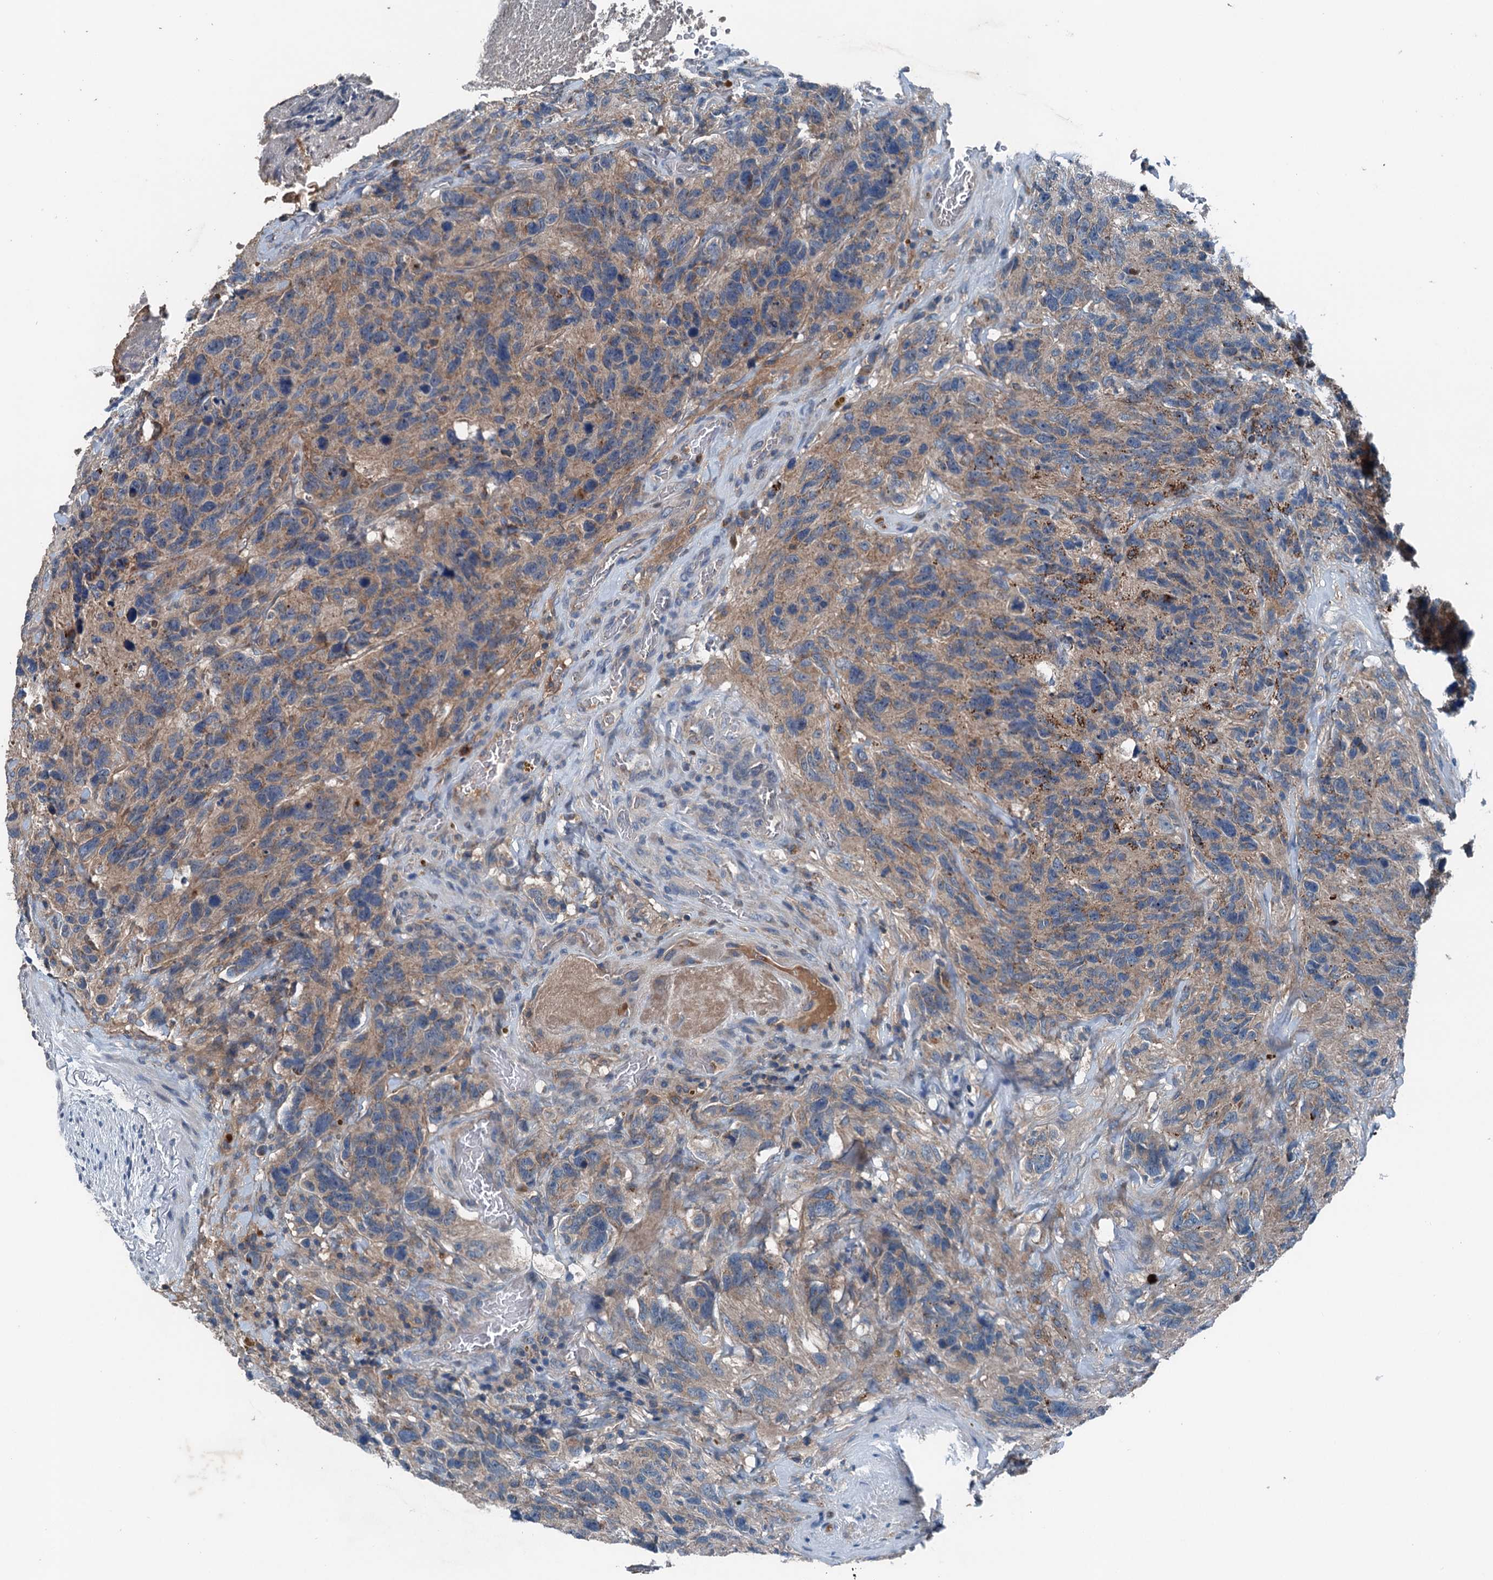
{"staining": {"intensity": "weak", "quantity": "25%-75%", "location": "cytoplasmic/membranous"}, "tissue": "glioma", "cell_type": "Tumor cells", "image_type": "cancer", "snomed": [{"axis": "morphology", "description": "Glioma, malignant, High grade"}, {"axis": "topography", "description": "Brain"}], "caption": "The photomicrograph demonstrates immunohistochemical staining of glioma. There is weak cytoplasmic/membranous staining is identified in about 25%-75% of tumor cells. (IHC, brightfield microscopy, high magnification).", "gene": "PDSS1", "patient": {"sex": "male", "age": 69}}